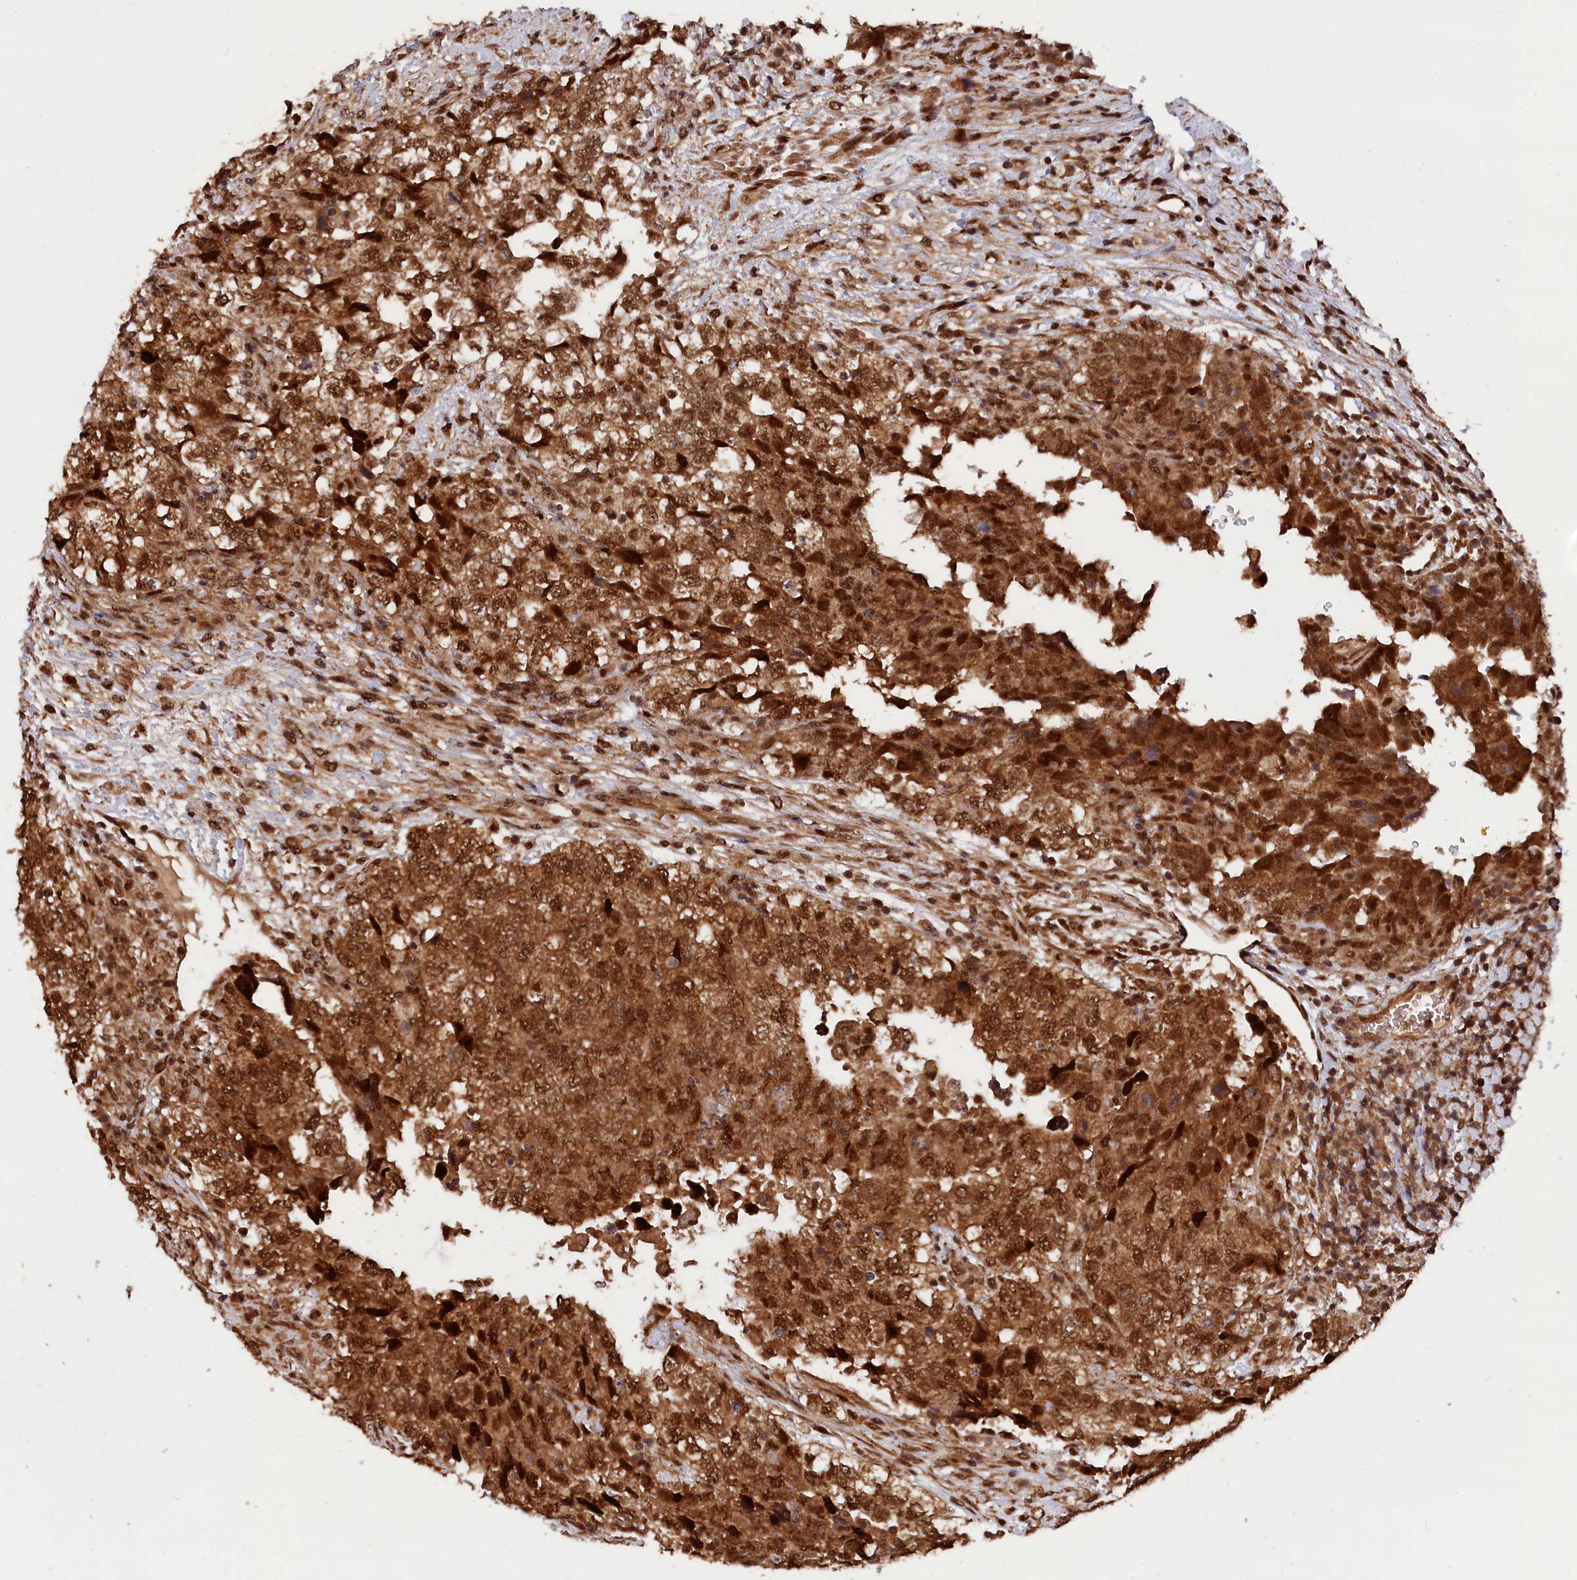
{"staining": {"intensity": "strong", "quantity": ">75%", "location": "cytoplasmic/membranous,nuclear"}, "tissue": "testis cancer", "cell_type": "Tumor cells", "image_type": "cancer", "snomed": [{"axis": "morphology", "description": "Carcinoma, Embryonal, NOS"}, {"axis": "topography", "description": "Testis"}], "caption": "Immunohistochemistry (DAB (3,3'-diaminobenzidine)) staining of human testis cancer reveals strong cytoplasmic/membranous and nuclear protein expression in approximately >75% of tumor cells.", "gene": "ADRM1", "patient": {"sex": "male", "age": 37}}